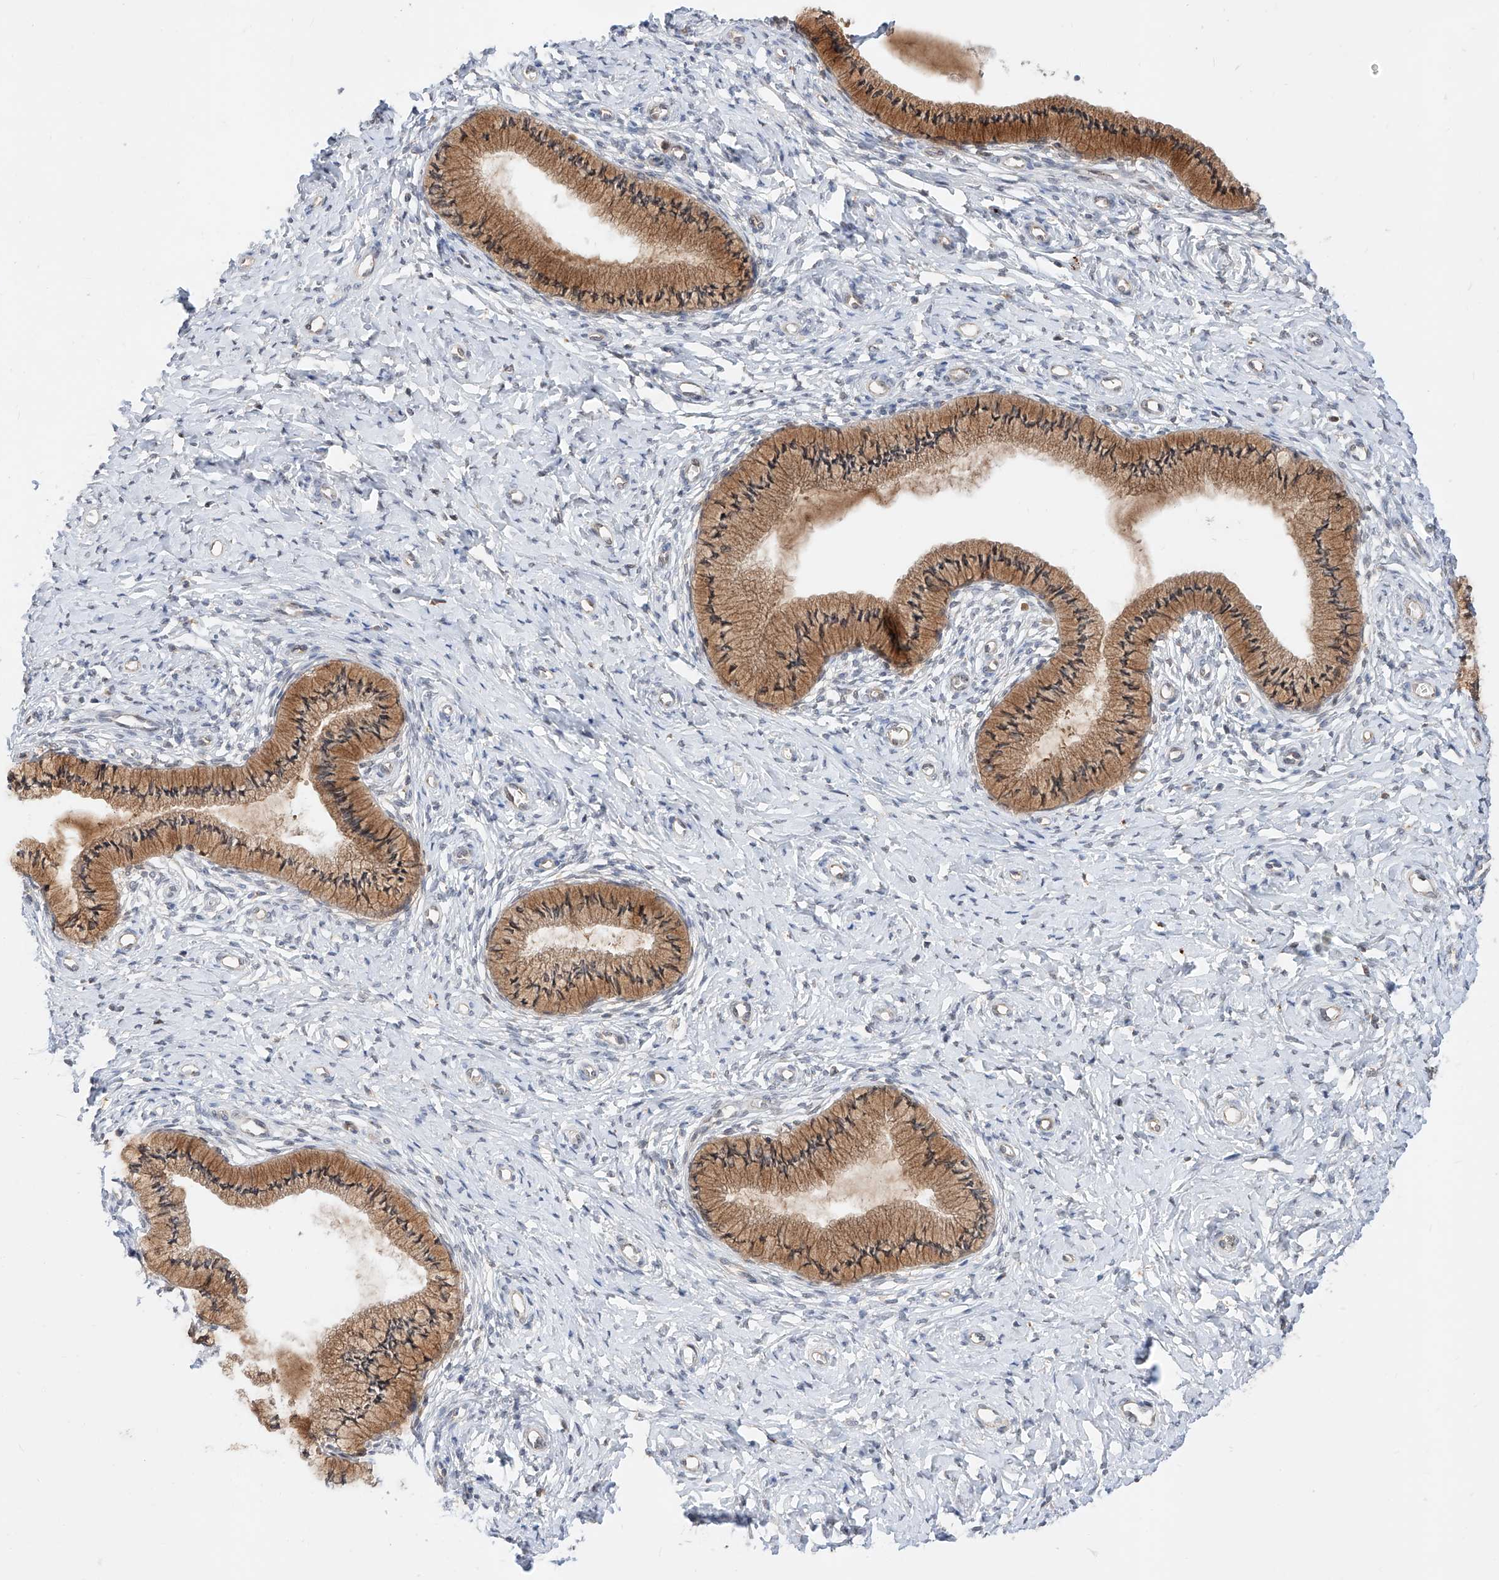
{"staining": {"intensity": "moderate", "quantity": ">75%", "location": "cytoplasmic/membranous"}, "tissue": "cervix", "cell_type": "Glandular cells", "image_type": "normal", "snomed": [{"axis": "morphology", "description": "Normal tissue, NOS"}, {"axis": "topography", "description": "Cervix"}], "caption": "This is a micrograph of immunohistochemistry staining of normal cervix, which shows moderate expression in the cytoplasmic/membranous of glandular cells.", "gene": "DIRAS3", "patient": {"sex": "female", "age": 36}}